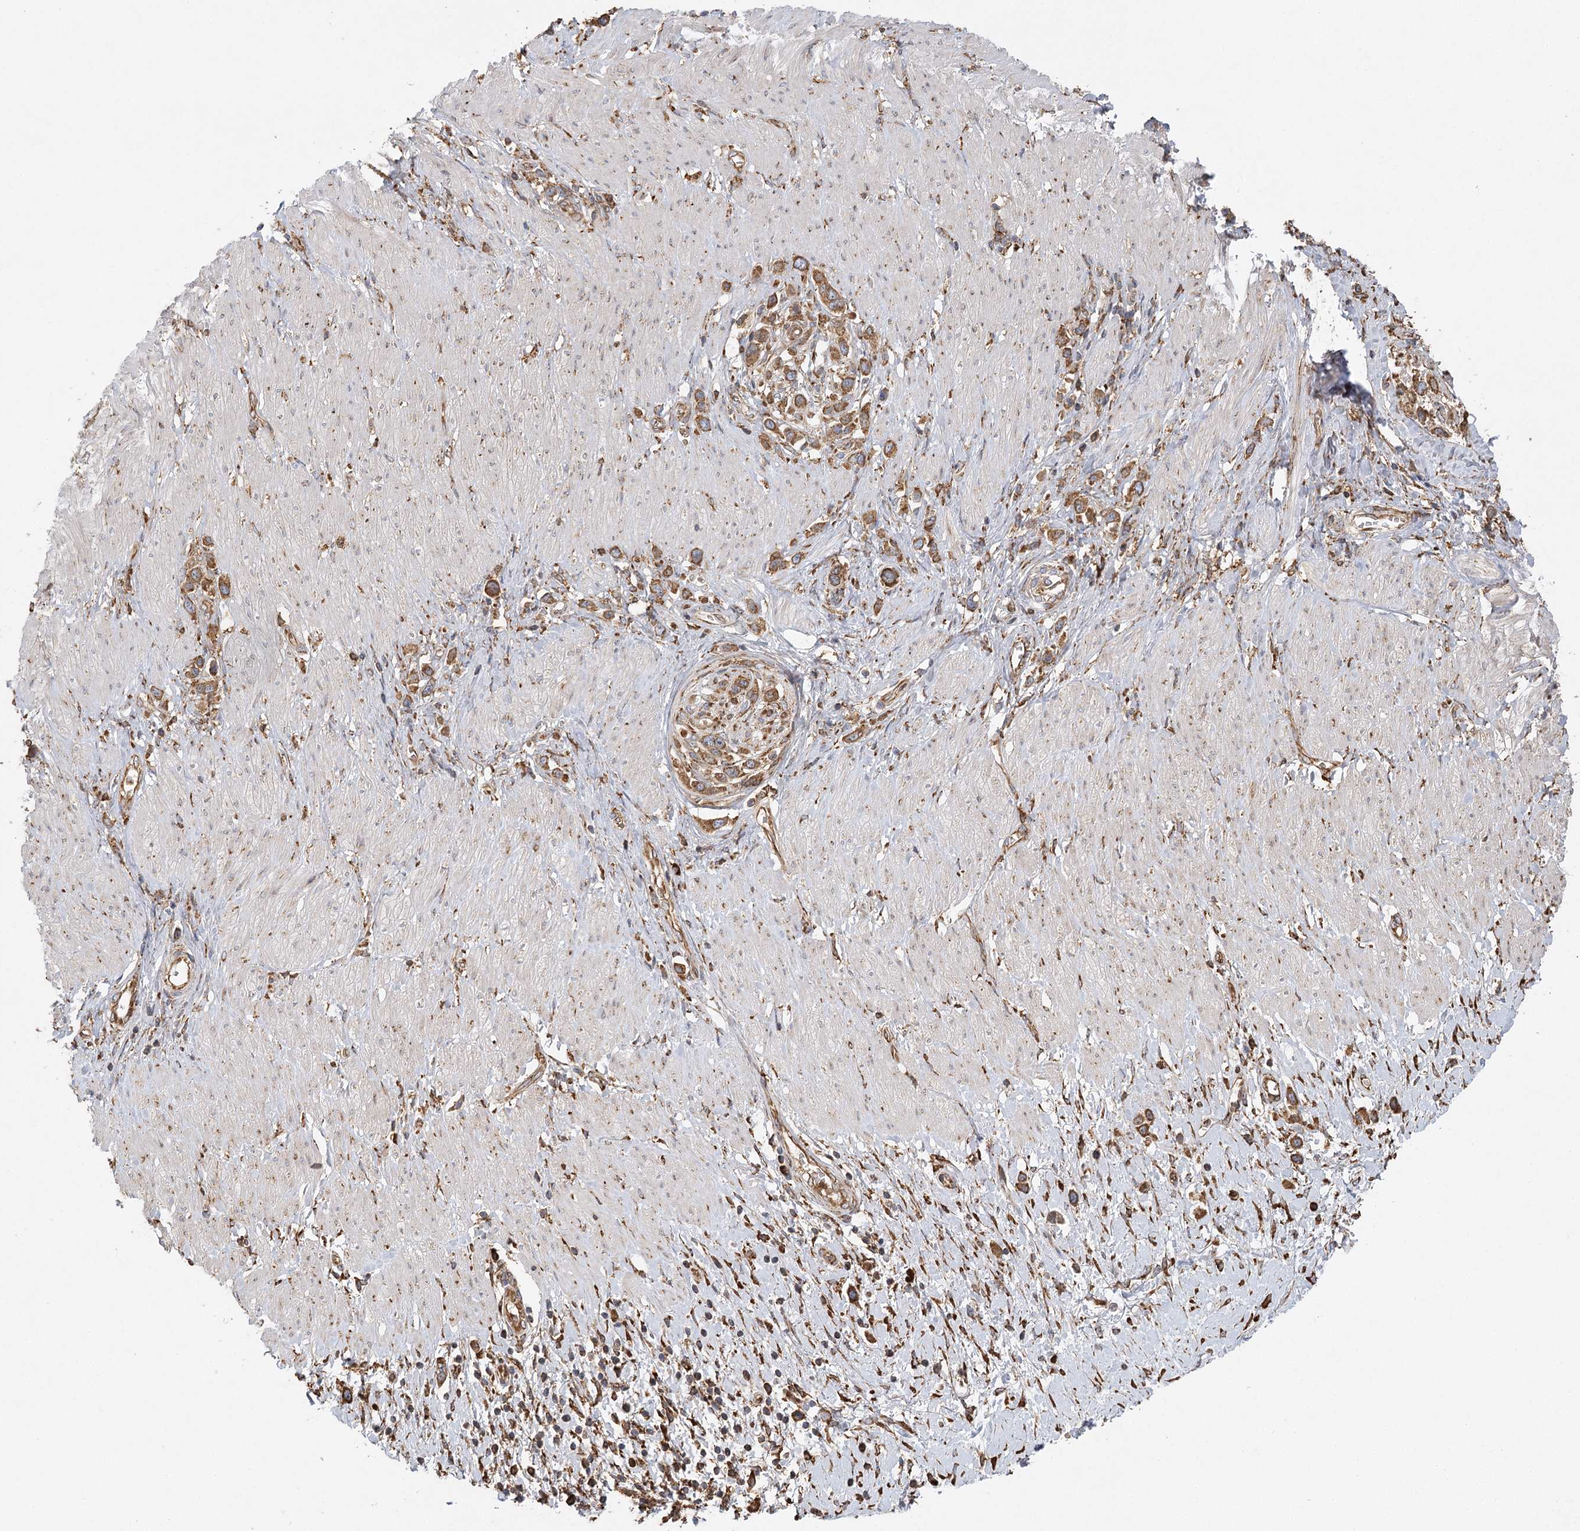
{"staining": {"intensity": "moderate", "quantity": ">75%", "location": "cytoplasmic/membranous"}, "tissue": "stomach cancer", "cell_type": "Tumor cells", "image_type": "cancer", "snomed": [{"axis": "morphology", "description": "Normal tissue, NOS"}, {"axis": "morphology", "description": "Adenocarcinoma, NOS"}, {"axis": "topography", "description": "Stomach, upper"}, {"axis": "topography", "description": "Stomach"}], "caption": "This is a photomicrograph of immunohistochemistry (IHC) staining of stomach cancer, which shows moderate positivity in the cytoplasmic/membranous of tumor cells.", "gene": "ACAP2", "patient": {"sex": "female", "age": 65}}